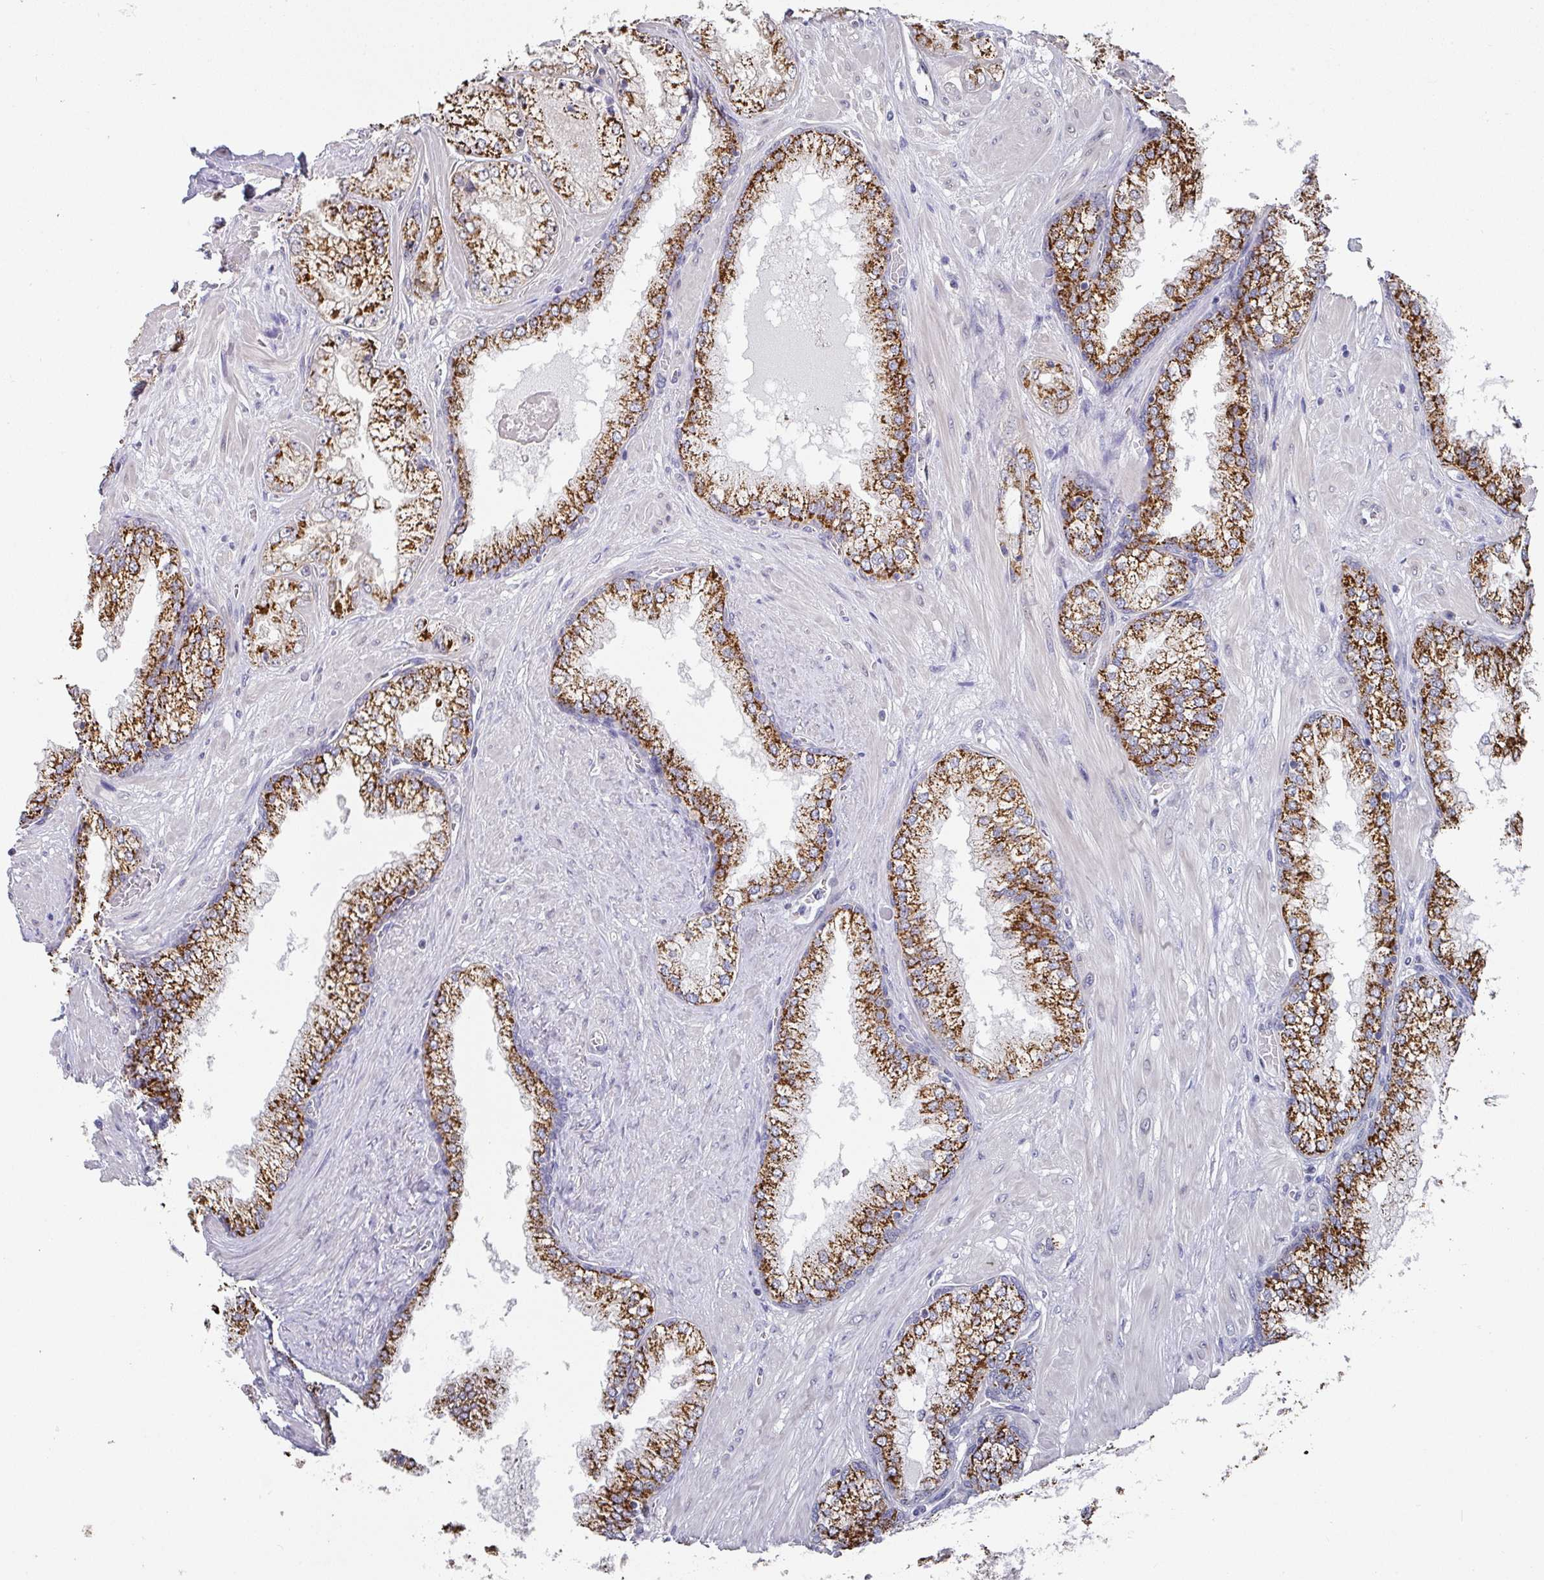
{"staining": {"intensity": "strong", "quantity": ">75%", "location": "cytoplasmic/membranous"}, "tissue": "prostate cancer", "cell_type": "Tumor cells", "image_type": "cancer", "snomed": [{"axis": "morphology", "description": "Adenocarcinoma, Low grade"}, {"axis": "topography", "description": "Prostate"}], "caption": "IHC of human prostate cancer (low-grade adenocarcinoma) reveals high levels of strong cytoplasmic/membranous expression in approximately >75% of tumor cells.", "gene": "C18orf25", "patient": {"sex": "male", "age": 57}}